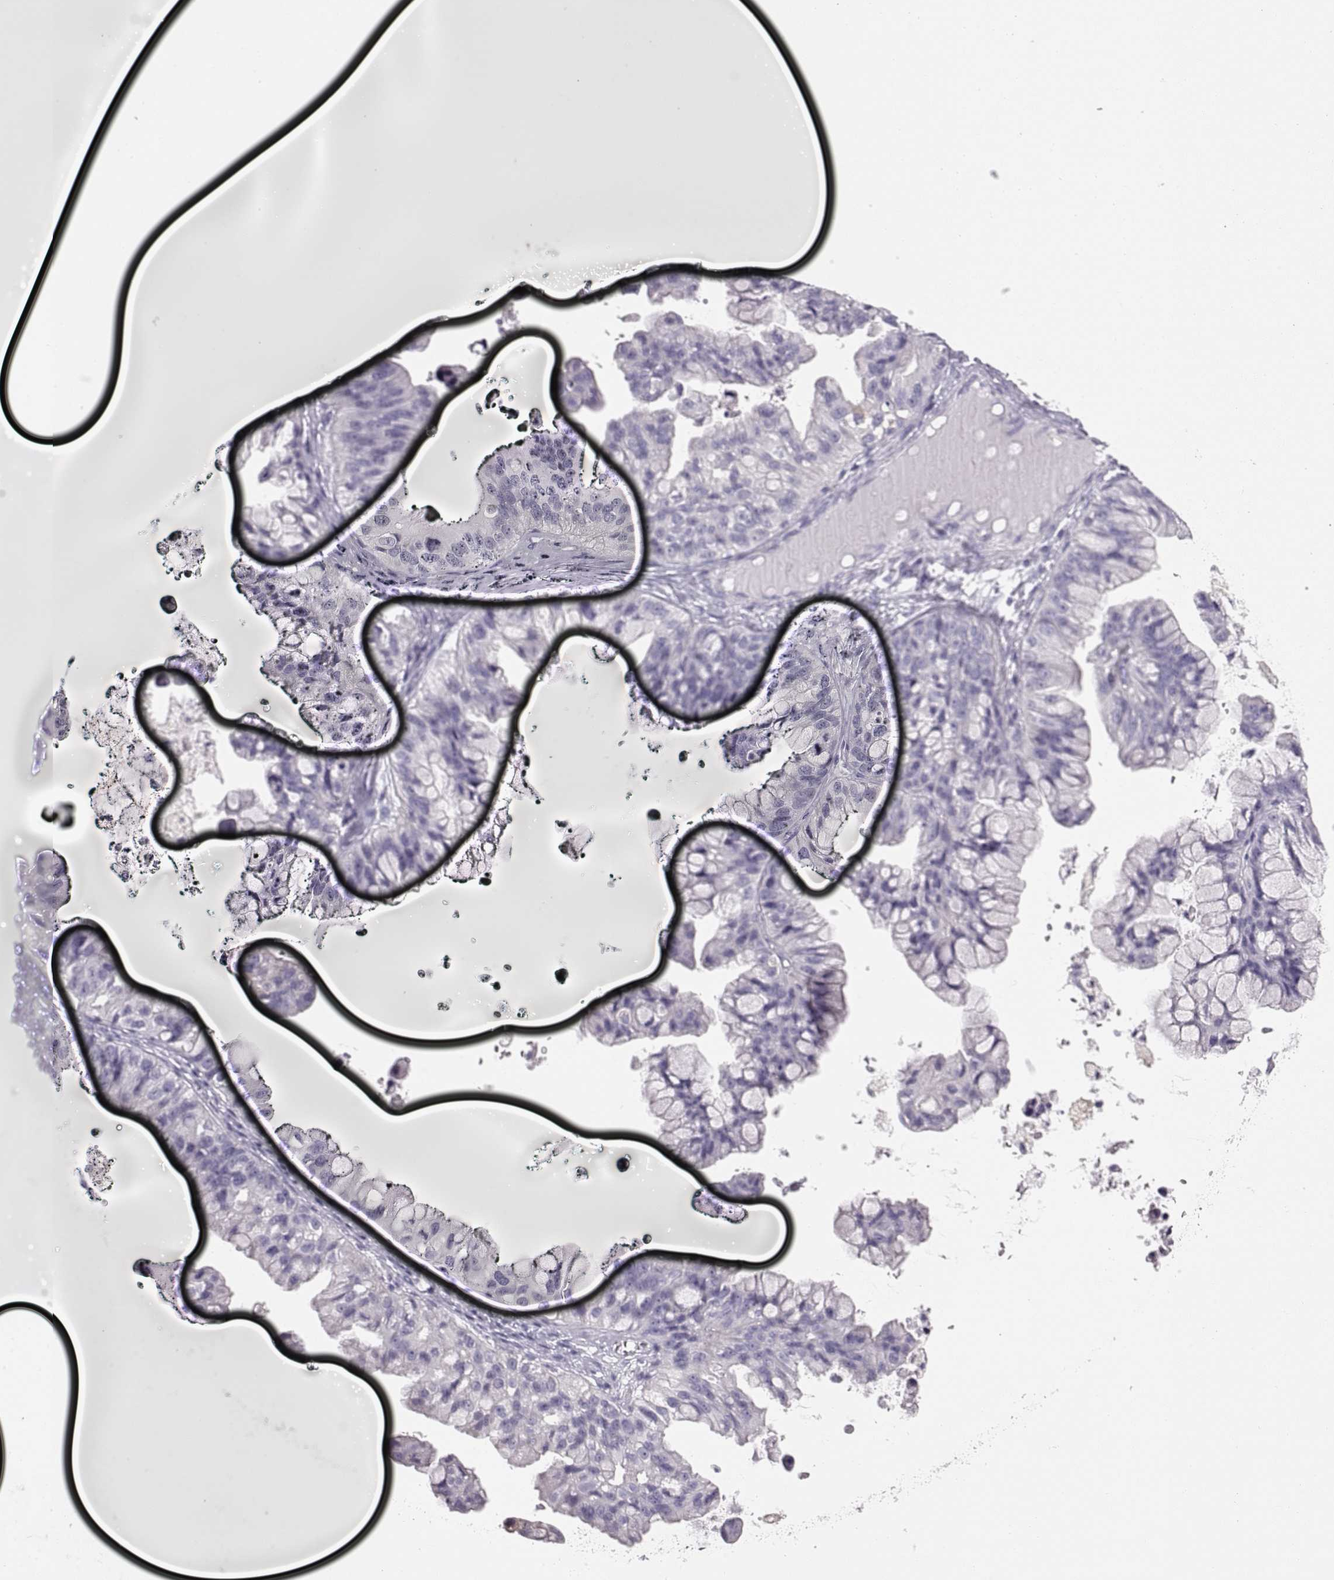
{"staining": {"intensity": "negative", "quantity": "none", "location": "none"}, "tissue": "ovarian cancer", "cell_type": "Tumor cells", "image_type": "cancer", "snomed": [{"axis": "morphology", "description": "Cystadenocarcinoma, mucinous, NOS"}, {"axis": "topography", "description": "Ovary"}], "caption": "High magnification brightfield microscopy of mucinous cystadenocarcinoma (ovarian) stained with DAB (3,3'-diaminobenzidine) (brown) and counterstained with hematoxylin (blue): tumor cells show no significant expression.", "gene": "COL9A3", "patient": {"sex": "female", "age": 76}}